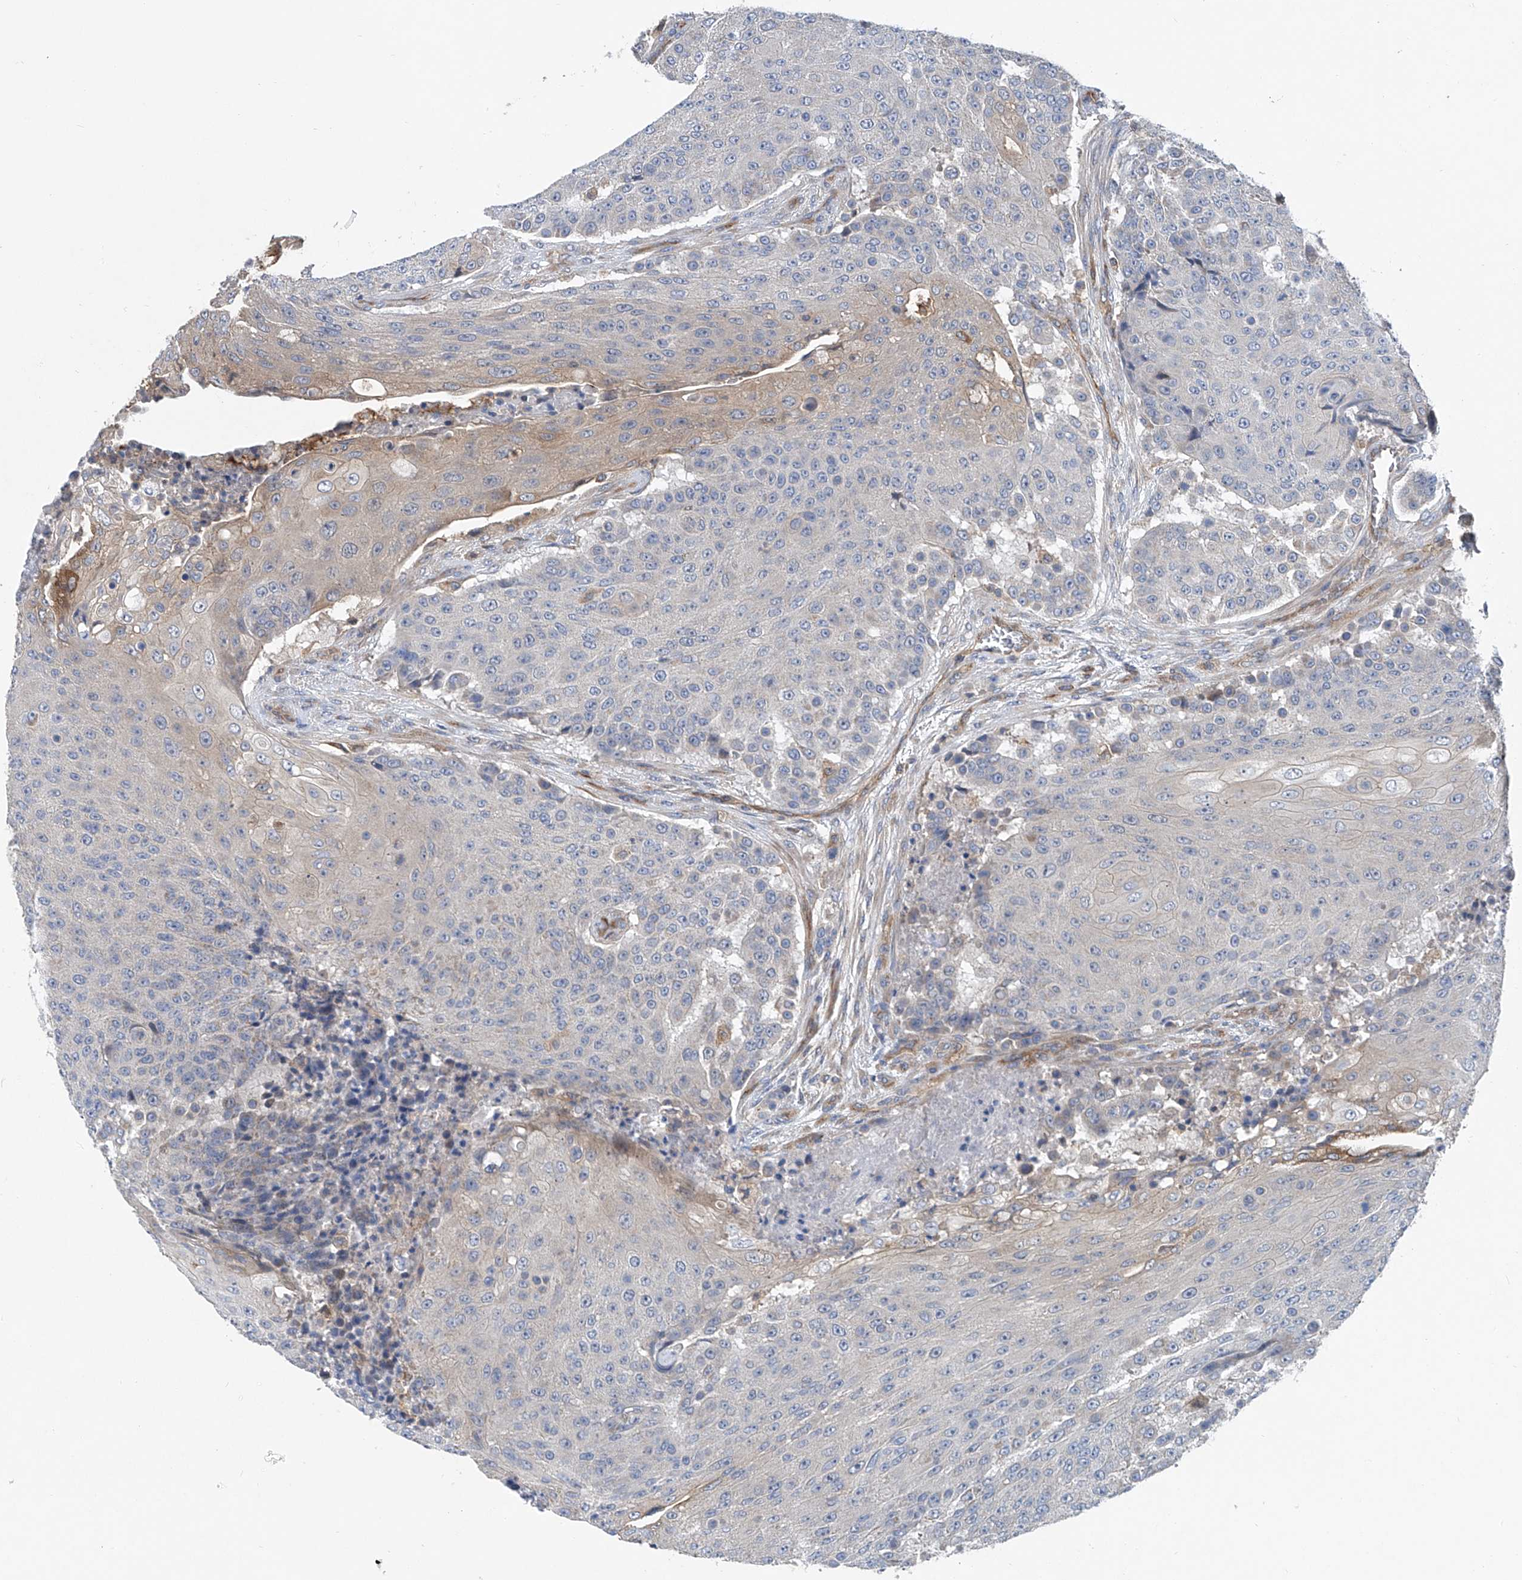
{"staining": {"intensity": "weak", "quantity": "<25%", "location": "cytoplasmic/membranous"}, "tissue": "urothelial cancer", "cell_type": "Tumor cells", "image_type": "cancer", "snomed": [{"axis": "morphology", "description": "Urothelial carcinoma, High grade"}, {"axis": "topography", "description": "Urinary bladder"}], "caption": "Human urothelial carcinoma (high-grade) stained for a protein using immunohistochemistry (IHC) shows no staining in tumor cells.", "gene": "TRIM38", "patient": {"sex": "female", "age": 63}}